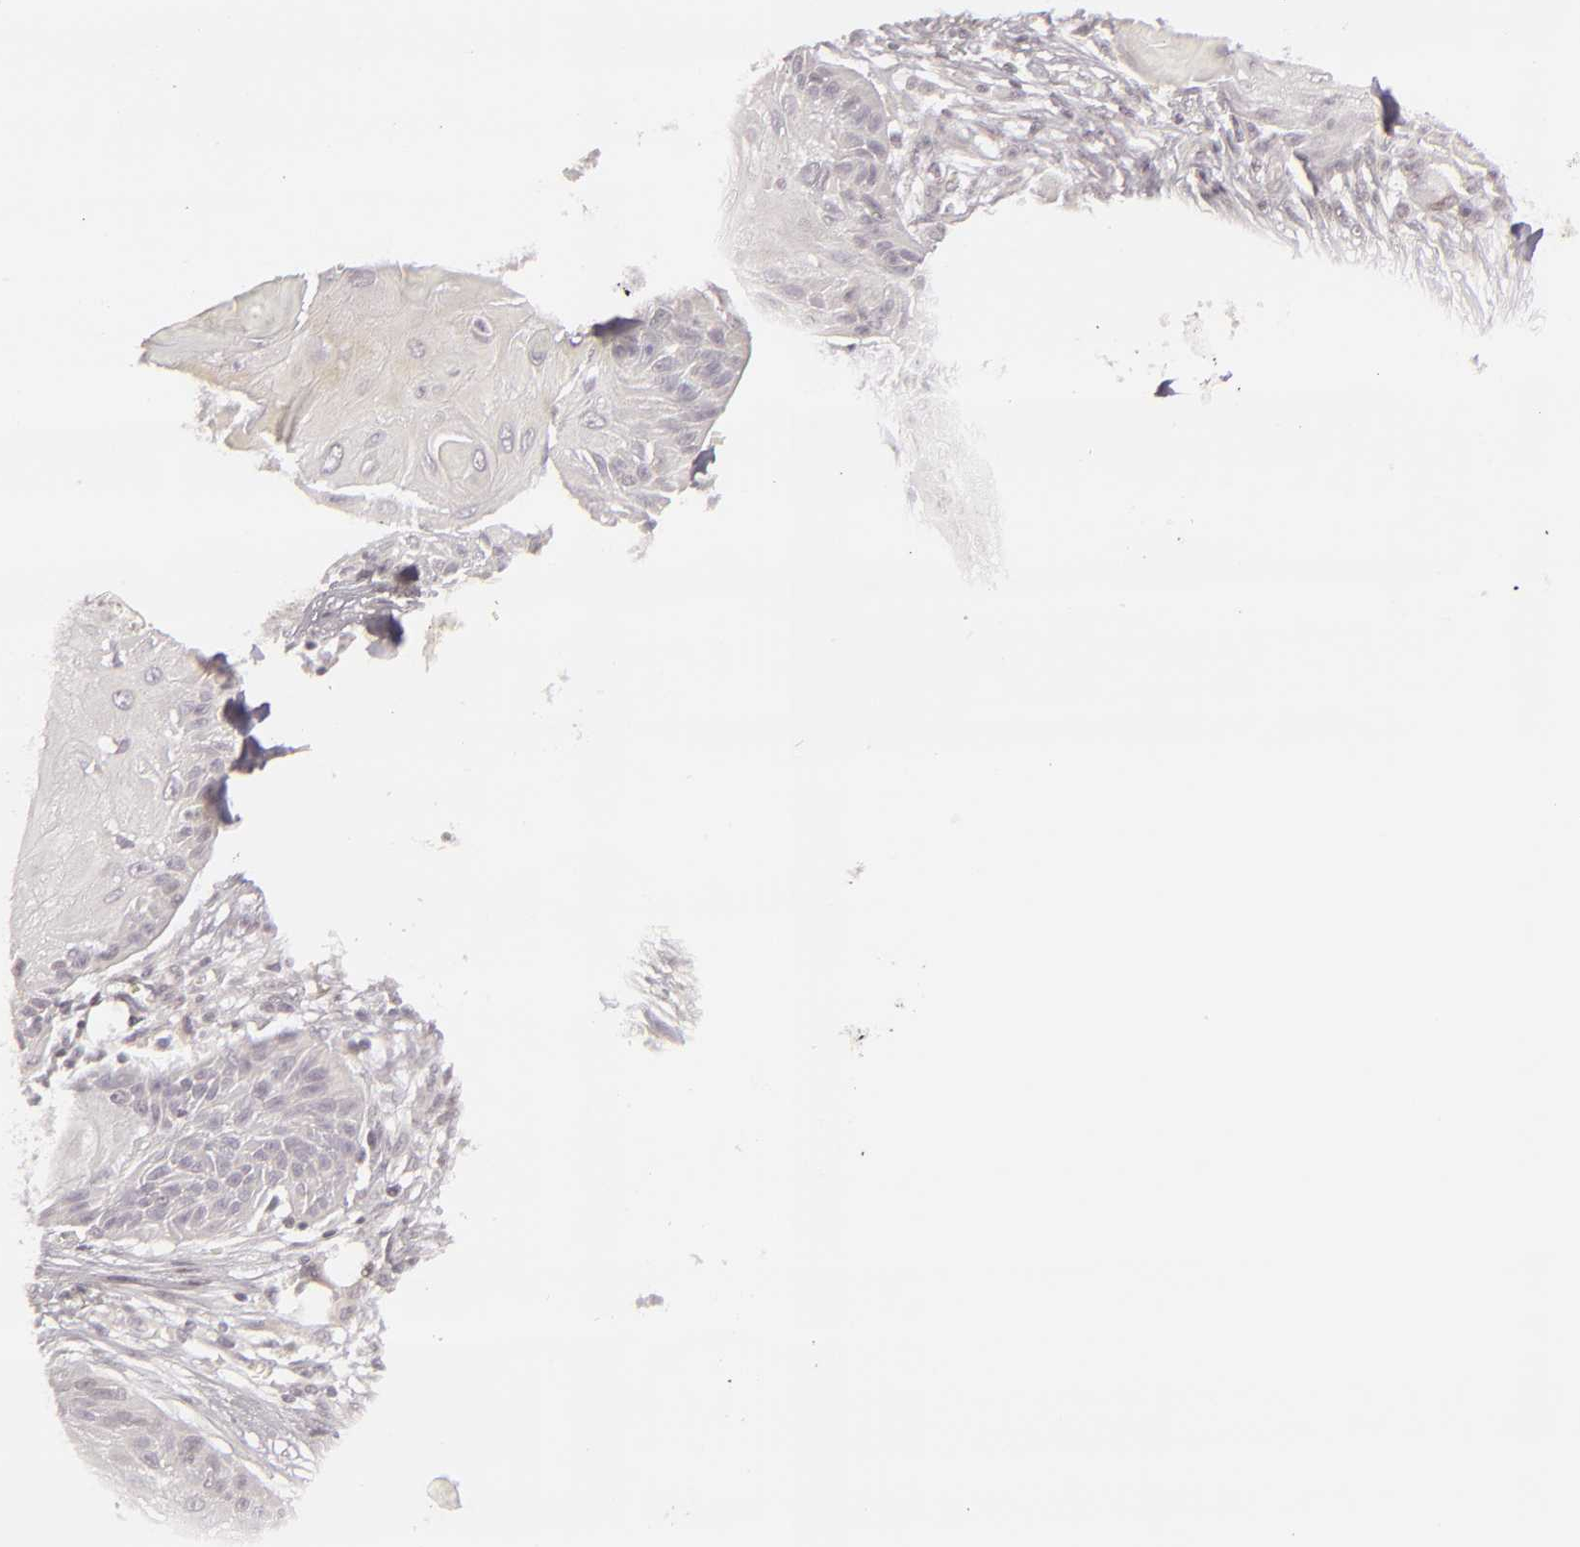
{"staining": {"intensity": "weak", "quantity": "<25%", "location": "cytoplasmic/membranous"}, "tissue": "skin cancer", "cell_type": "Tumor cells", "image_type": "cancer", "snomed": [{"axis": "morphology", "description": "Squamous cell carcinoma, NOS"}, {"axis": "topography", "description": "Skin"}], "caption": "Human skin cancer (squamous cell carcinoma) stained for a protein using immunohistochemistry (IHC) demonstrates no staining in tumor cells.", "gene": "SIX1", "patient": {"sex": "female", "age": 88}}